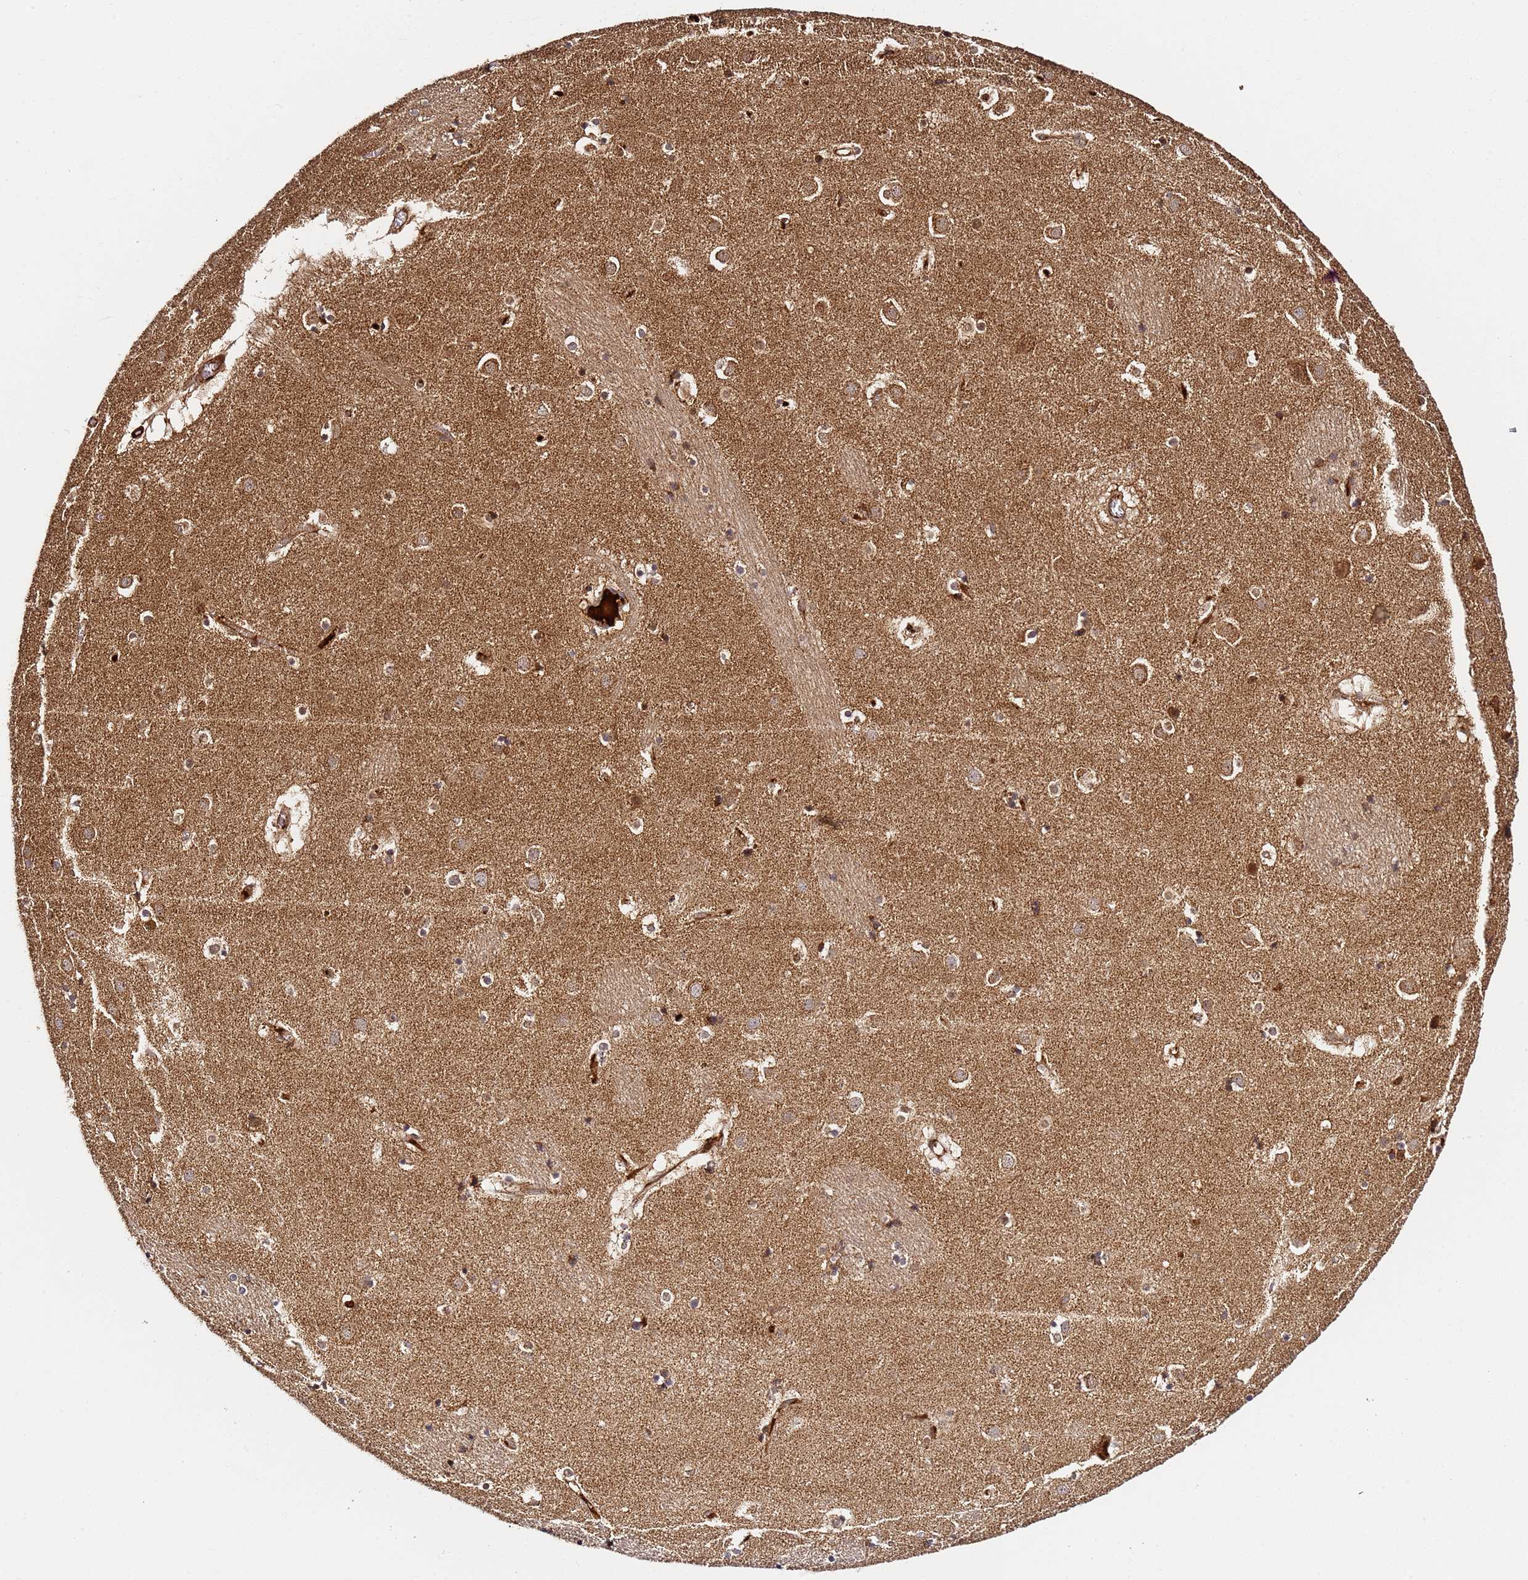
{"staining": {"intensity": "moderate", "quantity": ">75%", "location": "cytoplasmic/membranous,nuclear"}, "tissue": "caudate", "cell_type": "Glial cells", "image_type": "normal", "snomed": [{"axis": "morphology", "description": "Normal tissue, NOS"}, {"axis": "topography", "description": "Lateral ventricle wall"}], "caption": "Glial cells exhibit medium levels of moderate cytoplasmic/membranous,nuclear positivity in about >75% of cells in normal caudate. The staining was performed using DAB (3,3'-diaminobenzidine), with brown indicating positive protein expression. Nuclei are stained blue with hematoxylin.", "gene": "SMOX", "patient": {"sex": "male", "age": 70}}